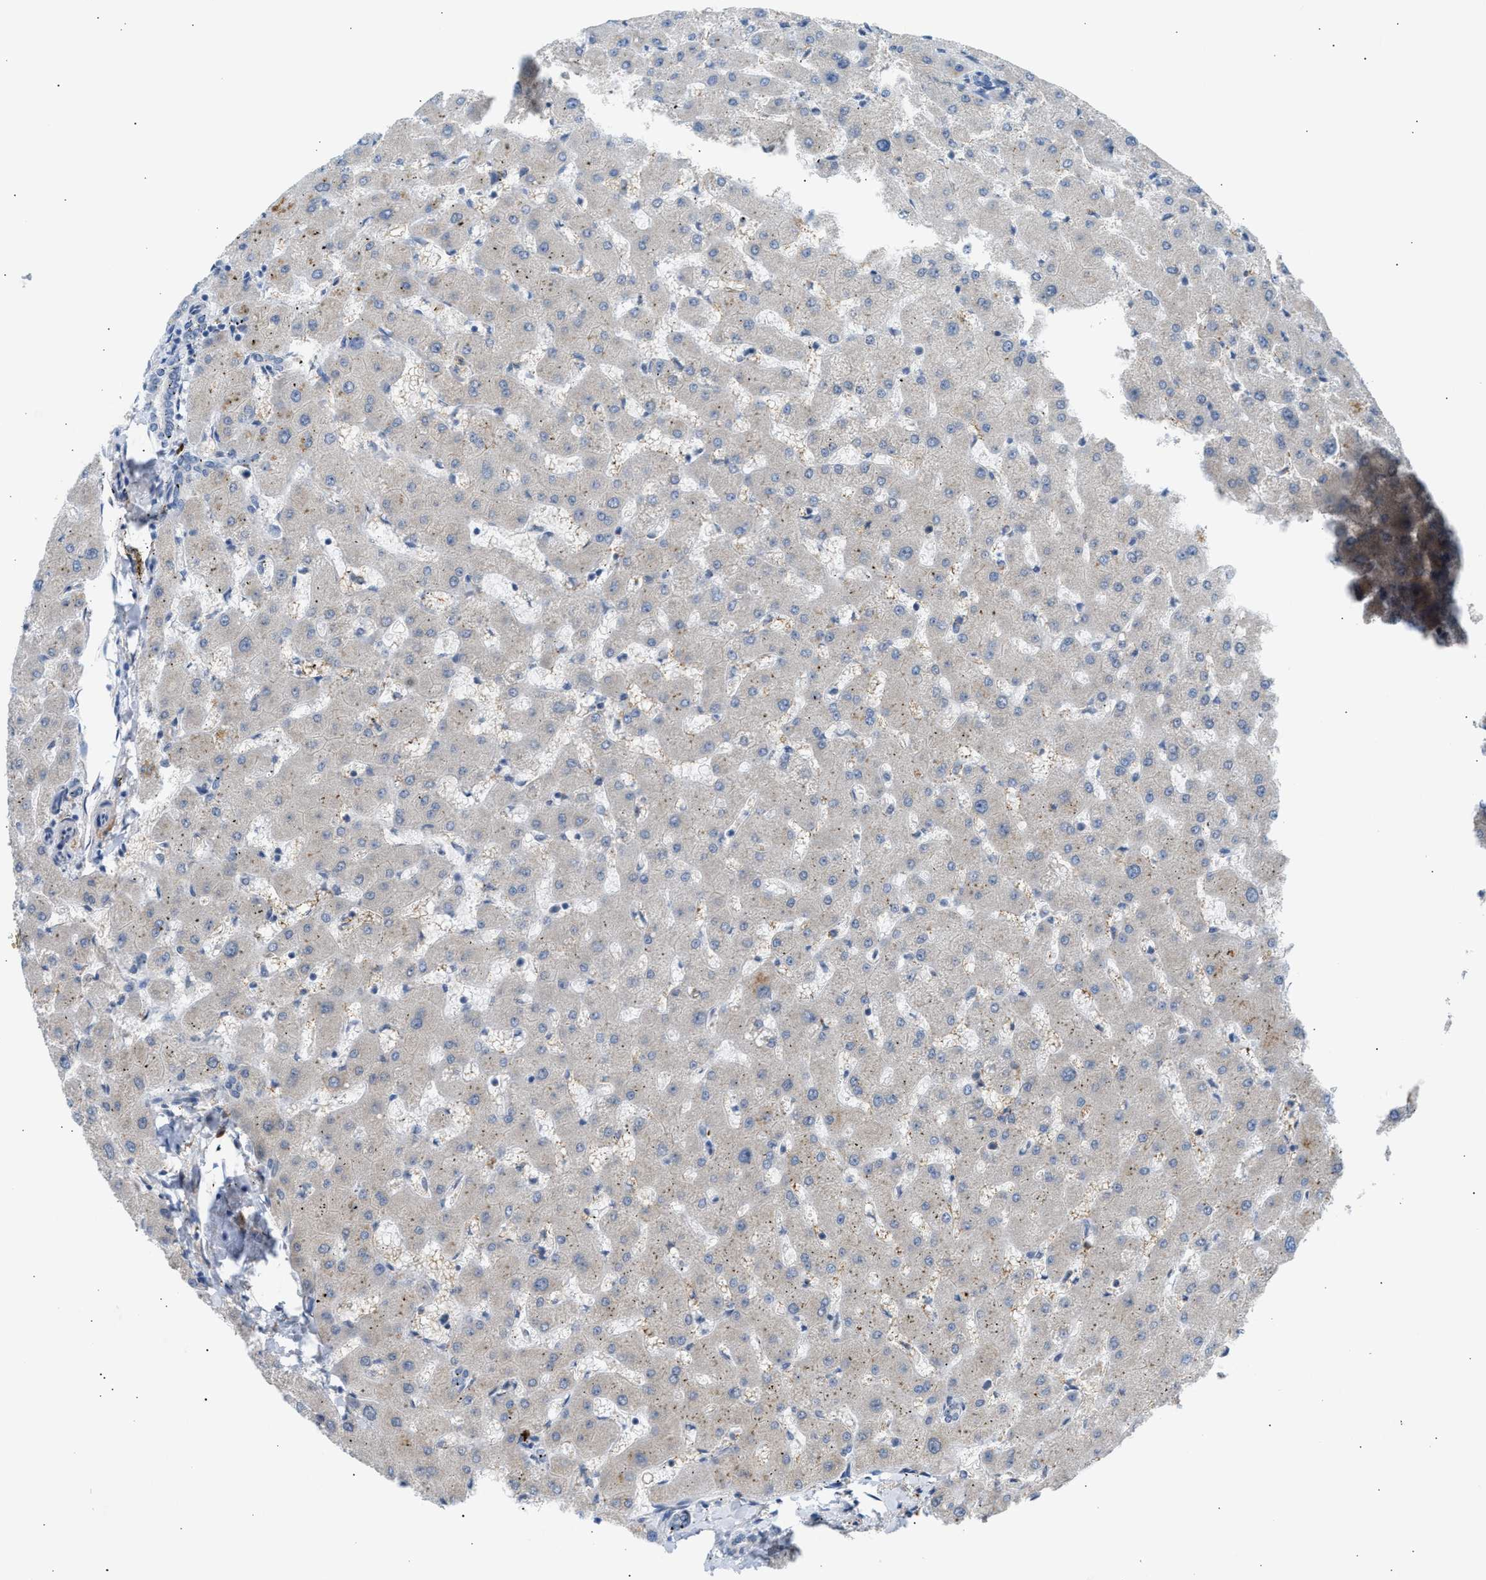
{"staining": {"intensity": "negative", "quantity": "none", "location": "none"}, "tissue": "liver", "cell_type": "Cholangiocytes", "image_type": "normal", "snomed": [{"axis": "morphology", "description": "Normal tissue, NOS"}, {"axis": "topography", "description": "Liver"}], "caption": "This is an immunohistochemistry (IHC) histopathology image of normal liver. There is no expression in cholangiocytes.", "gene": "KCNC2", "patient": {"sex": "female", "age": 63}}